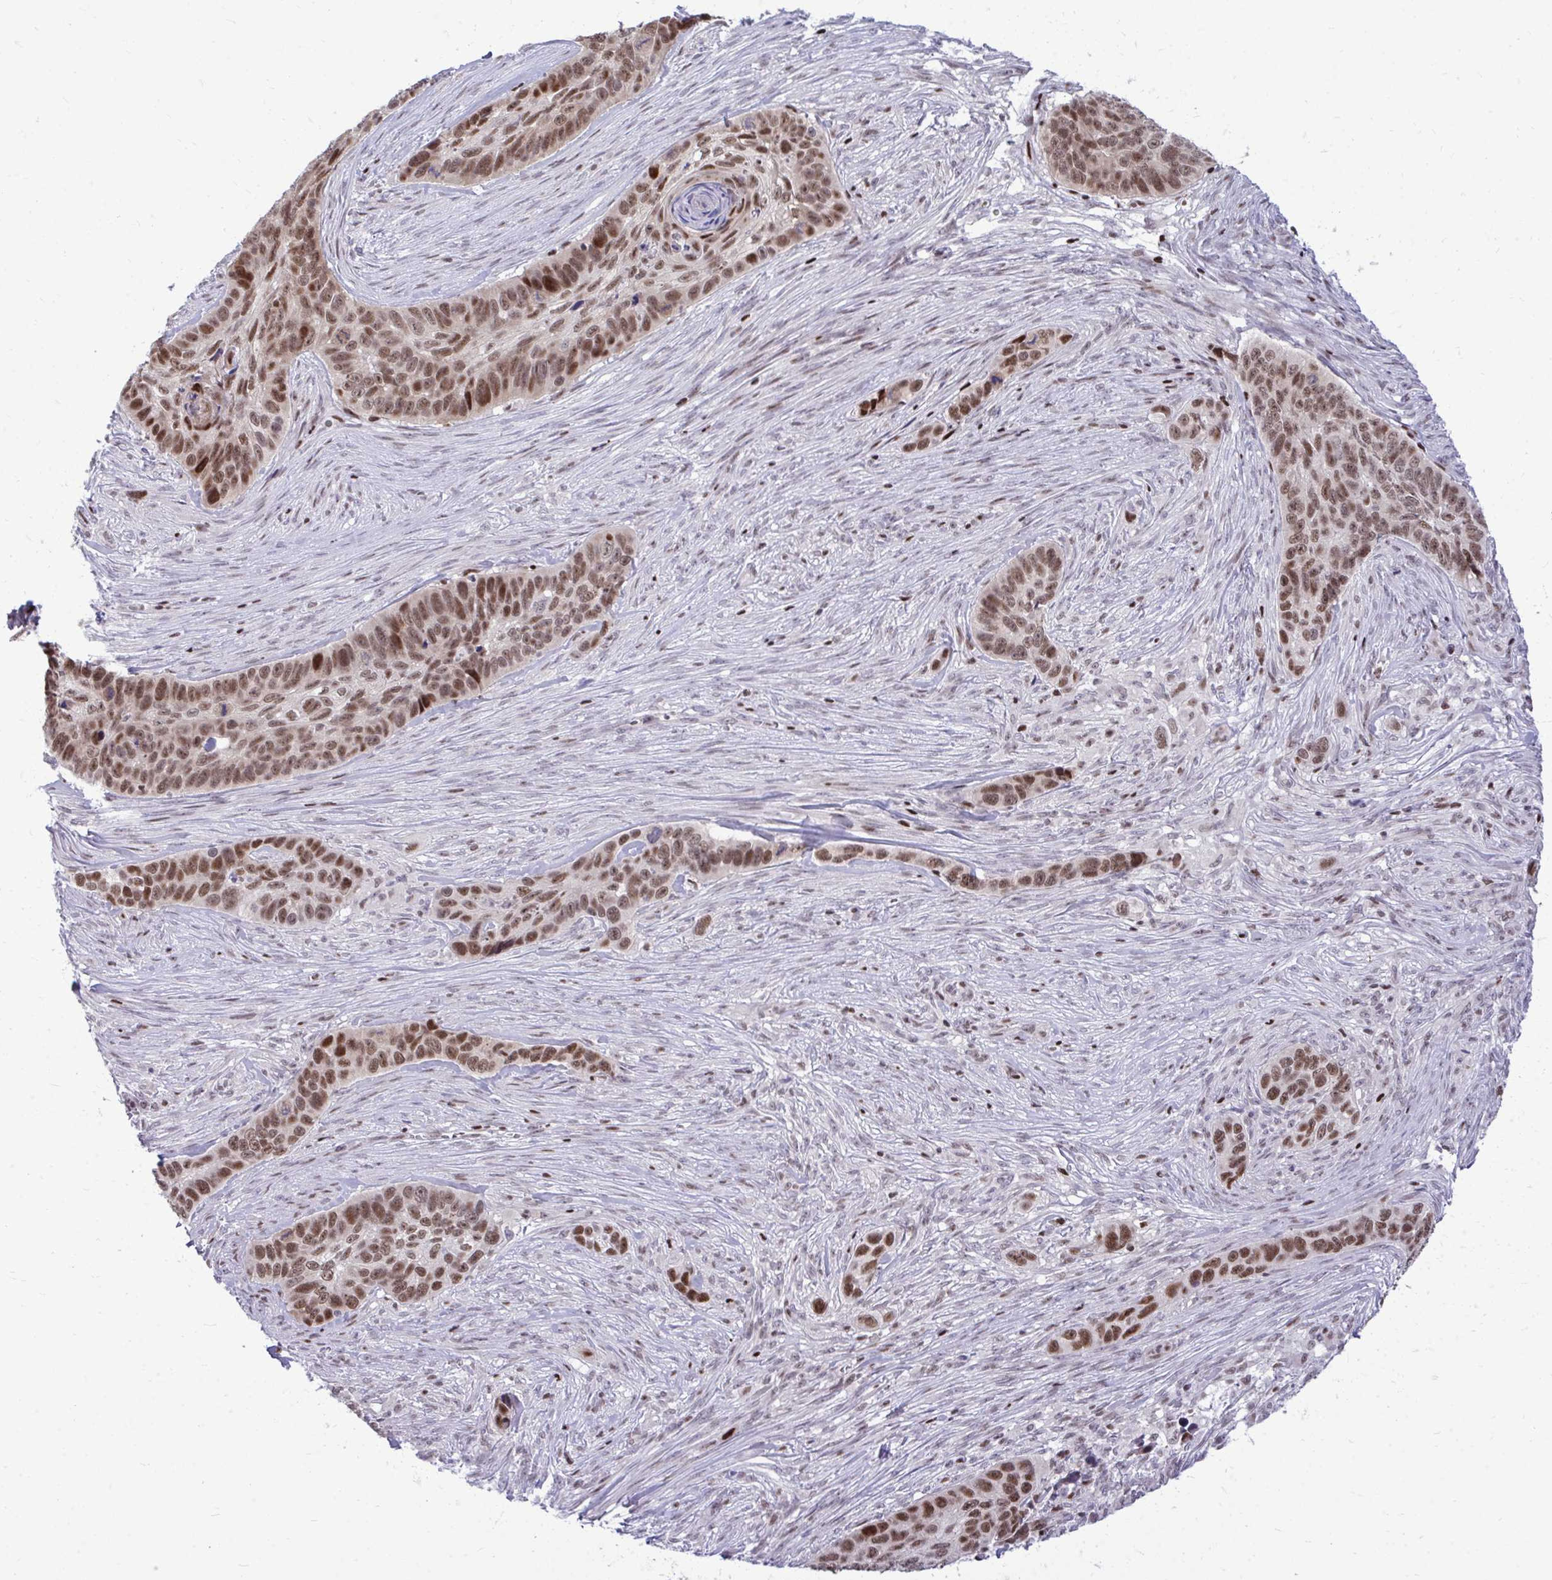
{"staining": {"intensity": "moderate", "quantity": ">75%", "location": "nuclear"}, "tissue": "skin cancer", "cell_type": "Tumor cells", "image_type": "cancer", "snomed": [{"axis": "morphology", "description": "Basal cell carcinoma"}, {"axis": "topography", "description": "Skin"}], "caption": "Protein expression analysis of human skin cancer (basal cell carcinoma) reveals moderate nuclear positivity in about >75% of tumor cells. (brown staining indicates protein expression, while blue staining denotes nuclei).", "gene": "C14orf39", "patient": {"sex": "female", "age": 82}}